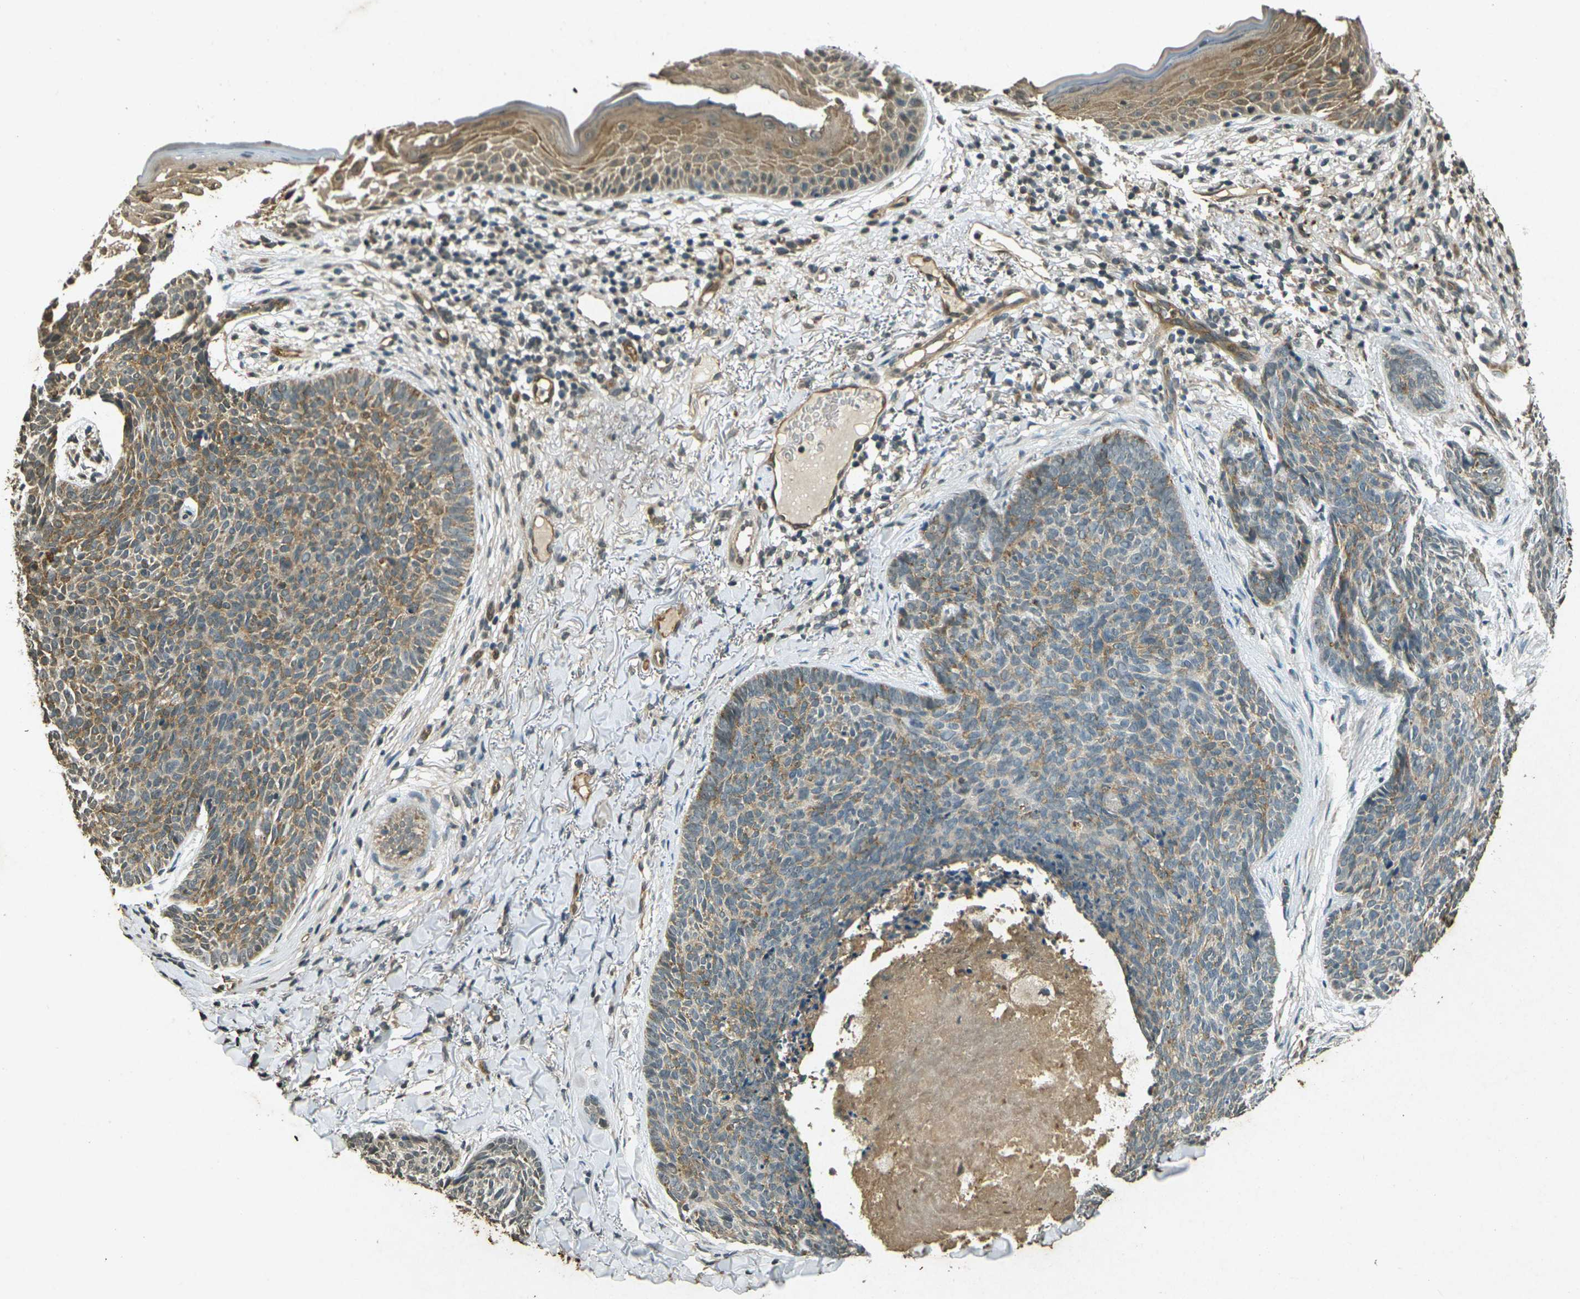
{"staining": {"intensity": "moderate", "quantity": "25%-75%", "location": "cytoplasmic/membranous"}, "tissue": "skin cancer", "cell_type": "Tumor cells", "image_type": "cancer", "snomed": [{"axis": "morphology", "description": "Basal cell carcinoma"}, {"axis": "topography", "description": "Skin"}], "caption": "The image displays staining of skin basal cell carcinoma, revealing moderate cytoplasmic/membranous protein positivity (brown color) within tumor cells.", "gene": "PDE2A", "patient": {"sex": "female", "age": 70}}